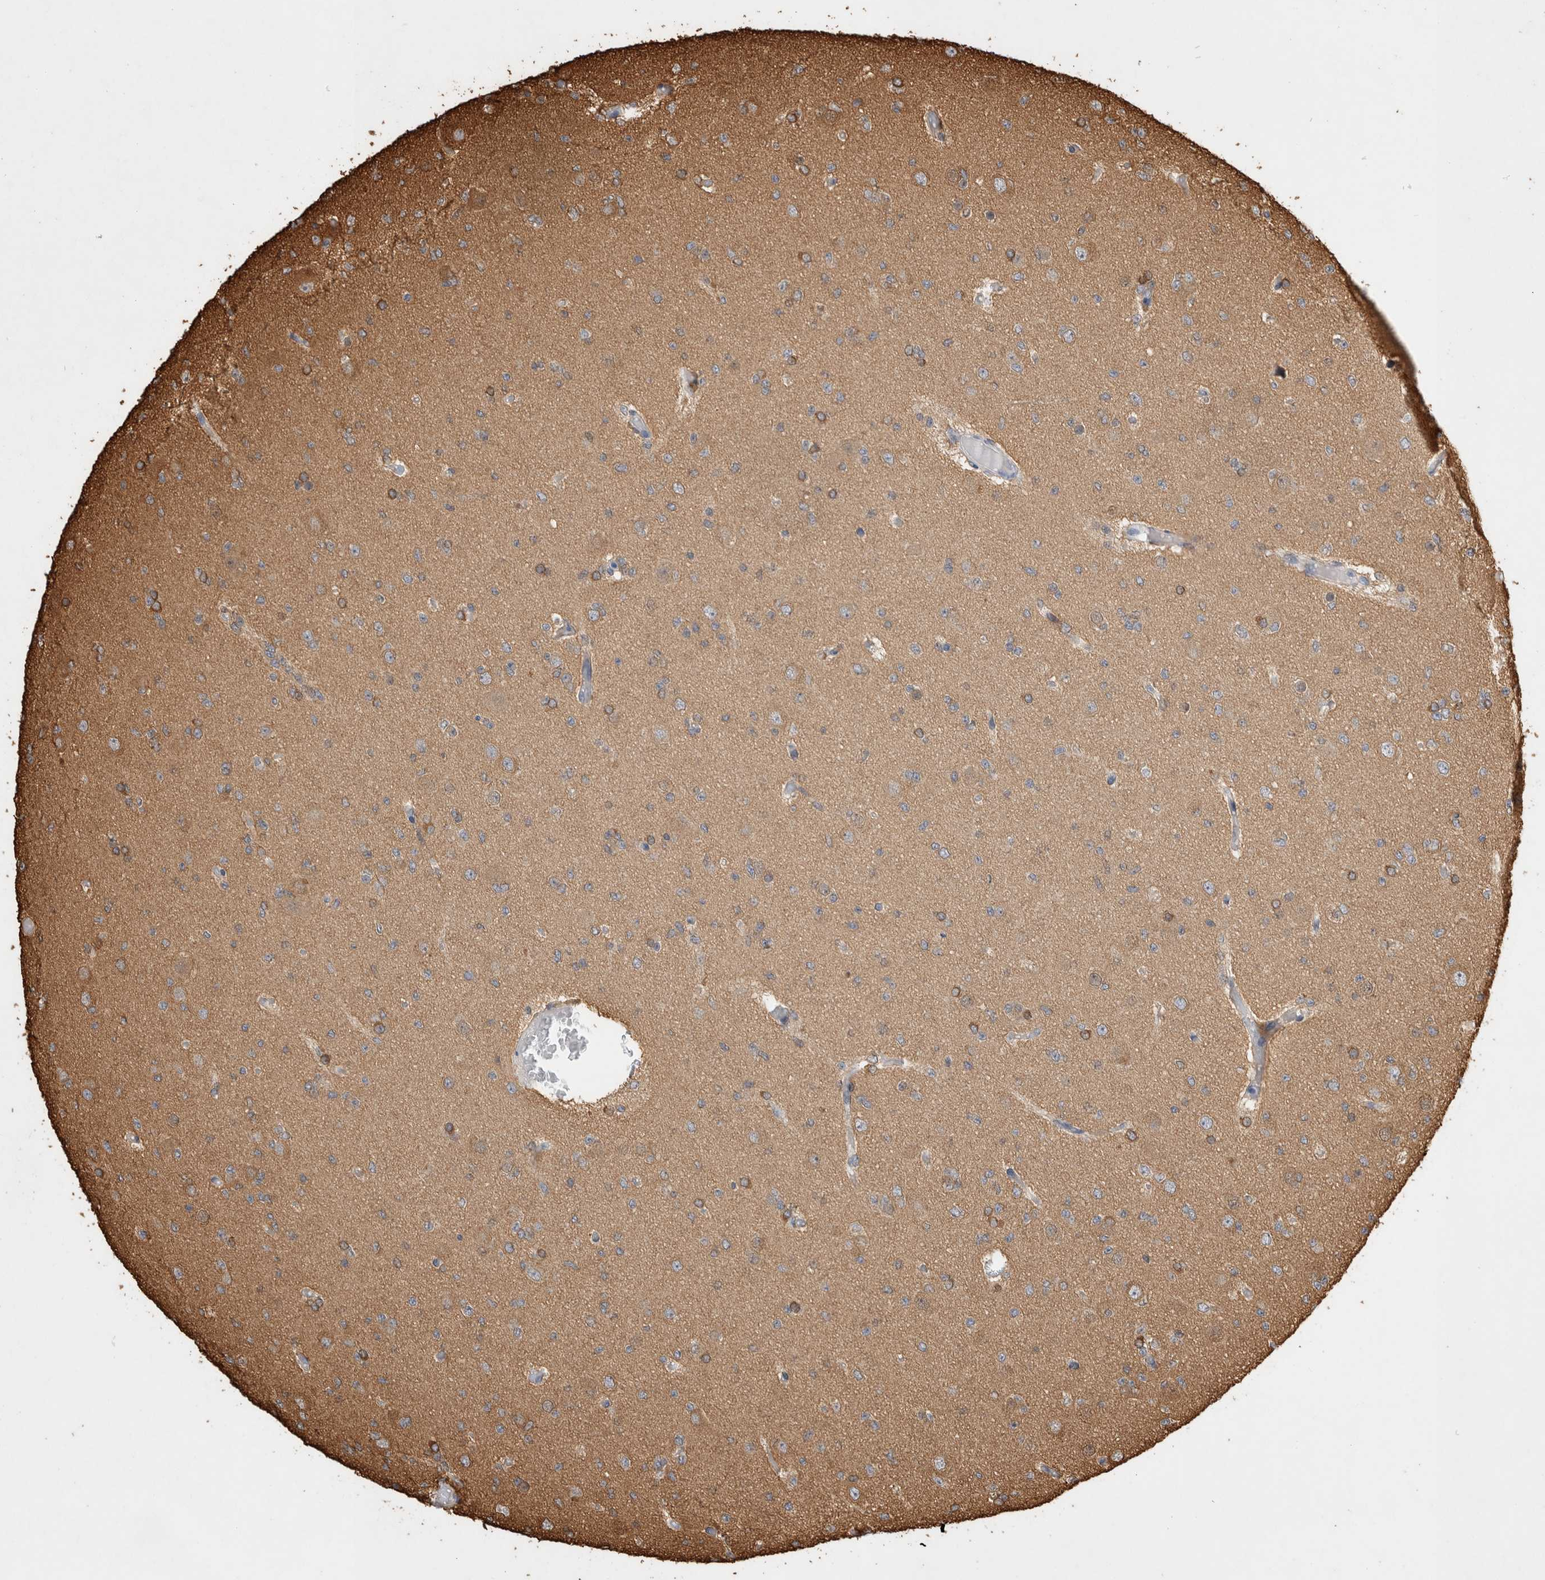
{"staining": {"intensity": "weak", "quantity": "<25%", "location": "cytoplasmic/membranous"}, "tissue": "glioma", "cell_type": "Tumor cells", "image_type": "cancer", "snomed": [{"axis": "morphology", "description": "Glioma, malignant, Low grade"}, {"axis": "topography", "description": "Brain"}], "caption": "This is an IHC micrograph of human malignant glioma (low-grade). There is no expression in tumor cells.", "gene": "ZNF397", "patient": {"sex": "female", "age": 22}}